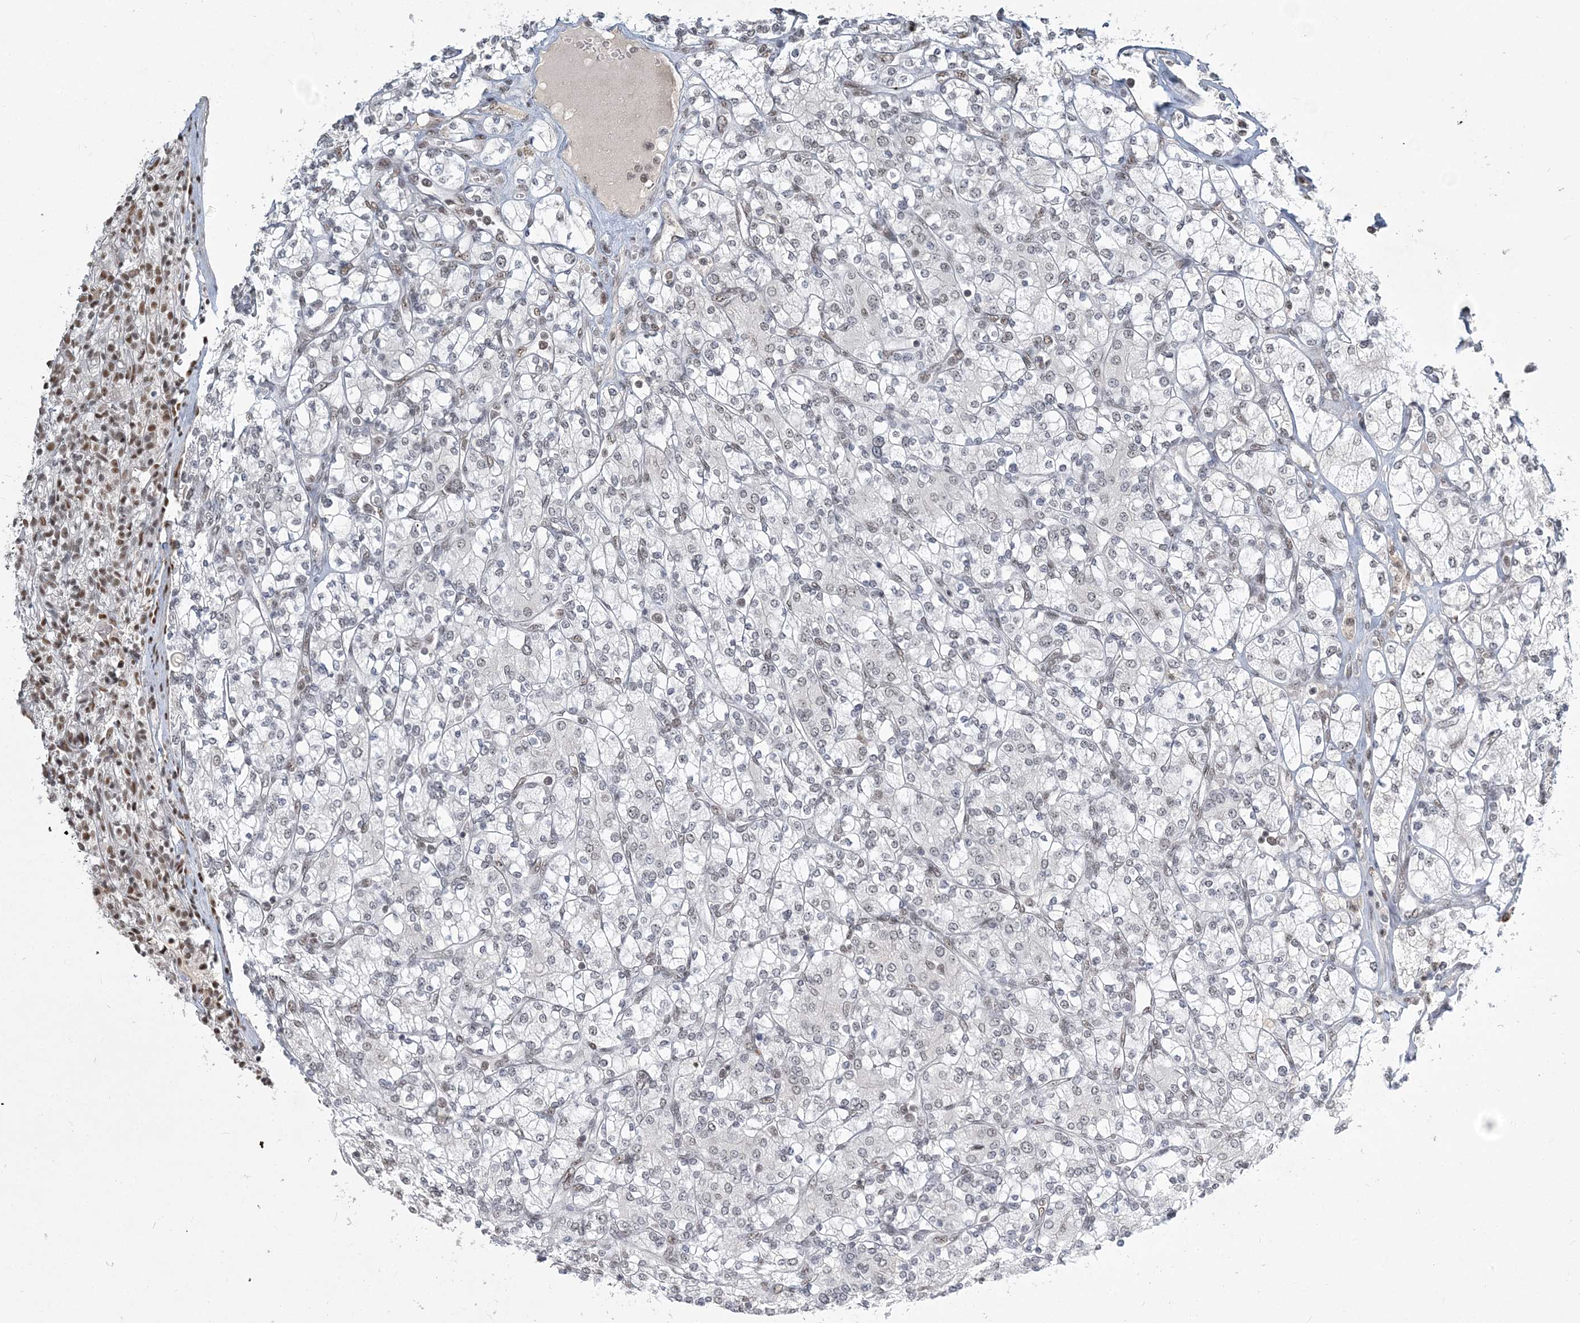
{"staining": {"intensity": "moderate", "quantity": "25%-75%", "location": "nuclear"}, "tissue": "renal cancer", "cell_type": "Tumor cells", "image_type": "cancer", "snomed": [{"axis": "morphology", "description": "Adenocarcinoma, NOS"}, {"axis": "topography", "description": "Kidney"}], "caption": "IHC of renal cancer displays medium levels of moderate nuclear positivity in about 25%-75% of tumor cells. (DAB (3,3'-diaminobenzidine) IHC, brown staining for protein, blue staining for nuclei).", "gene": "PLRG1", "patient": {"sex": "male", "age": 77}}